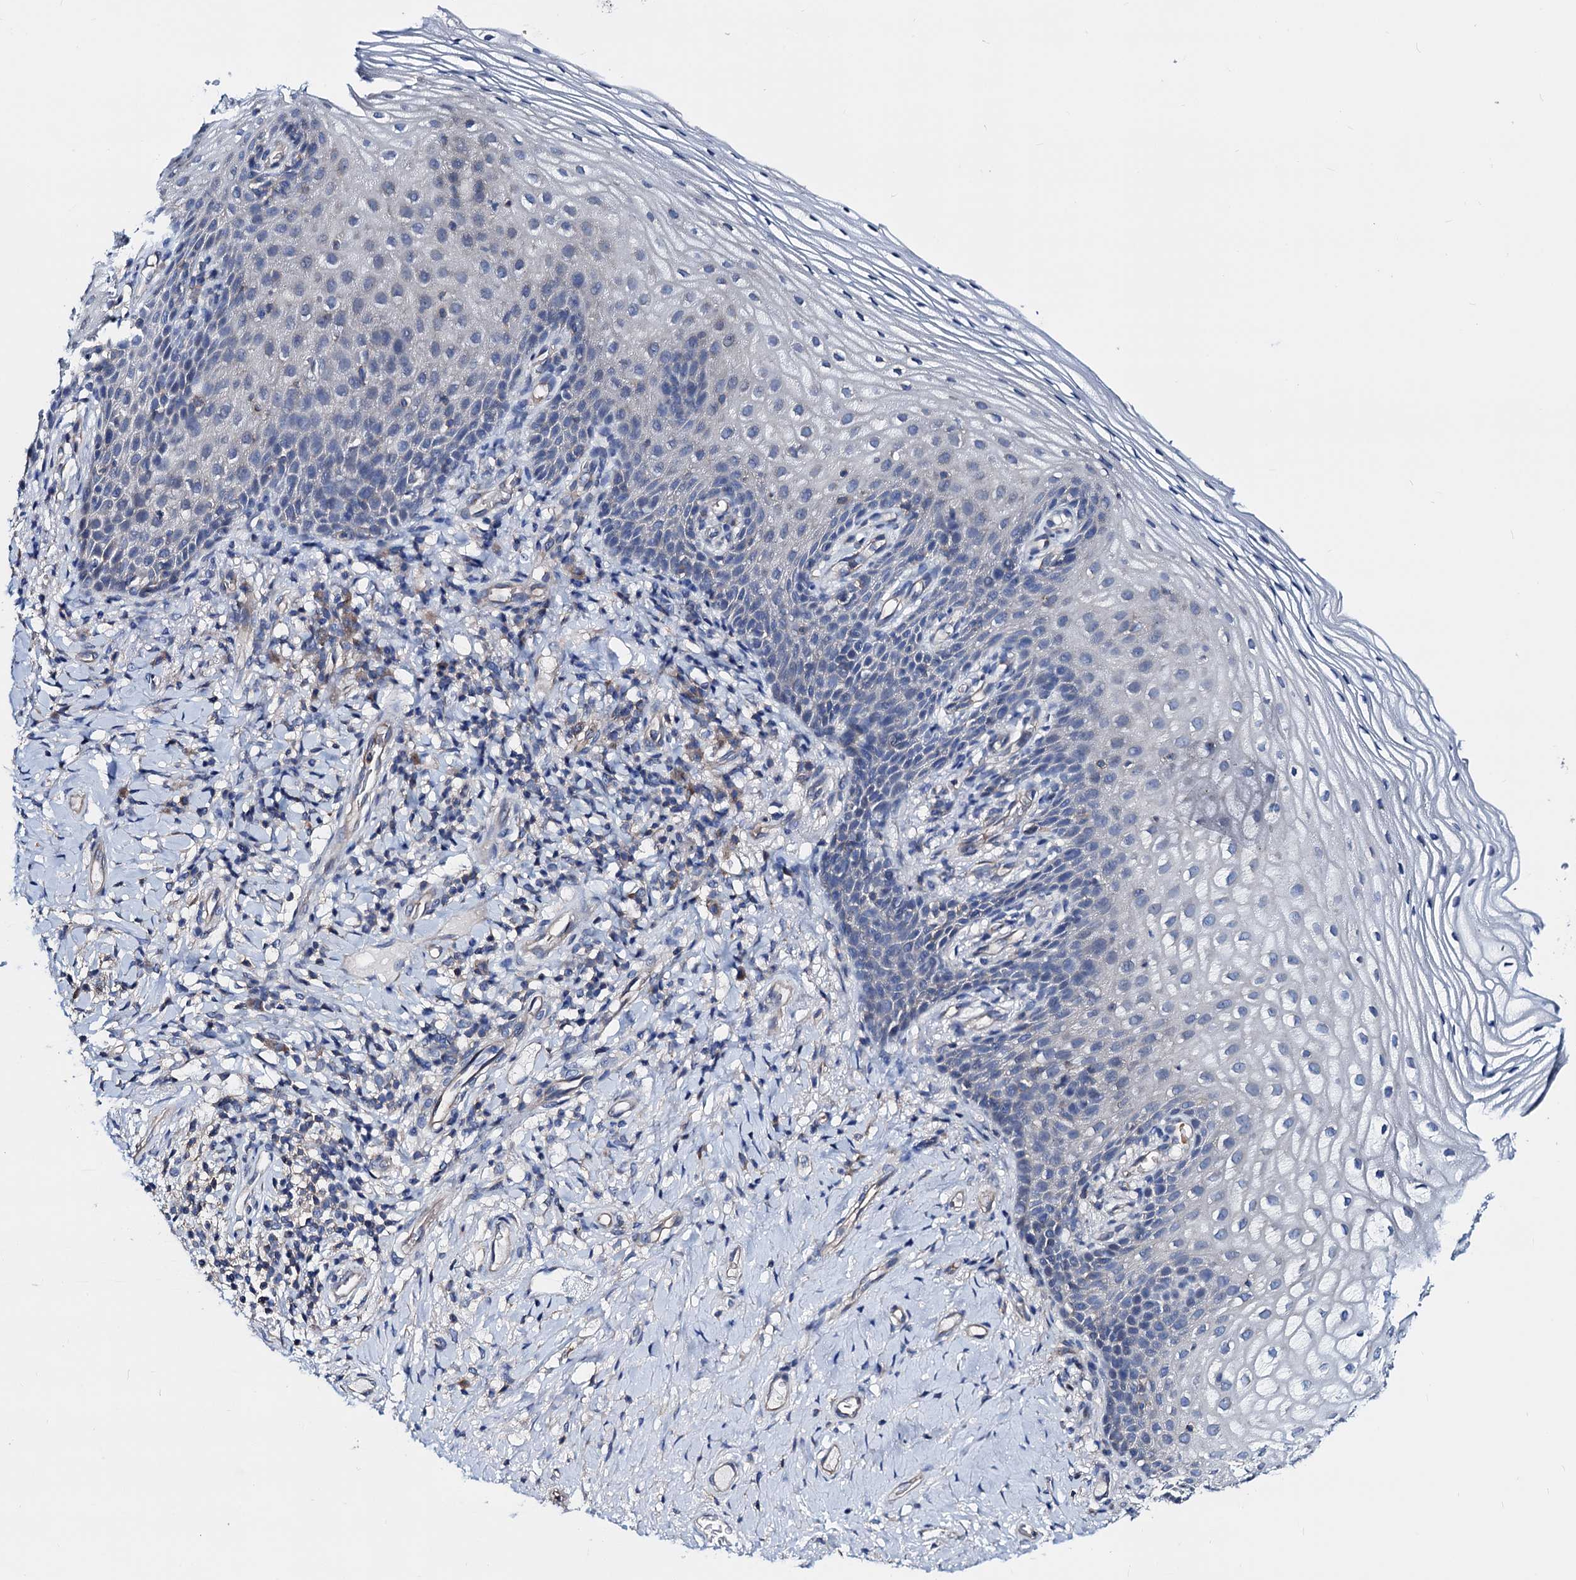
{"staining": {"intensity": "negative", "quantity": "none", "location": "none"}, "tissue": "vagina", "cell_type": "Squamous epithelial cells", "image_type": "normal", "snomed": [{"axis": "morphology", "description": "Normal tissue, NOS"}, {"axis": "topography", "description": "Vagina"}], "caption": "Micrograph shows no protein staining in squamous epithelial cells of normal vagina. The staining was performed using DAB to visualize the protein expression in brown, while the nuclei were stained in blue with hematoxylin (Magnification: 20x).", "gene": "GCOM1", "patient": {"sex": "female", "age": 60}}